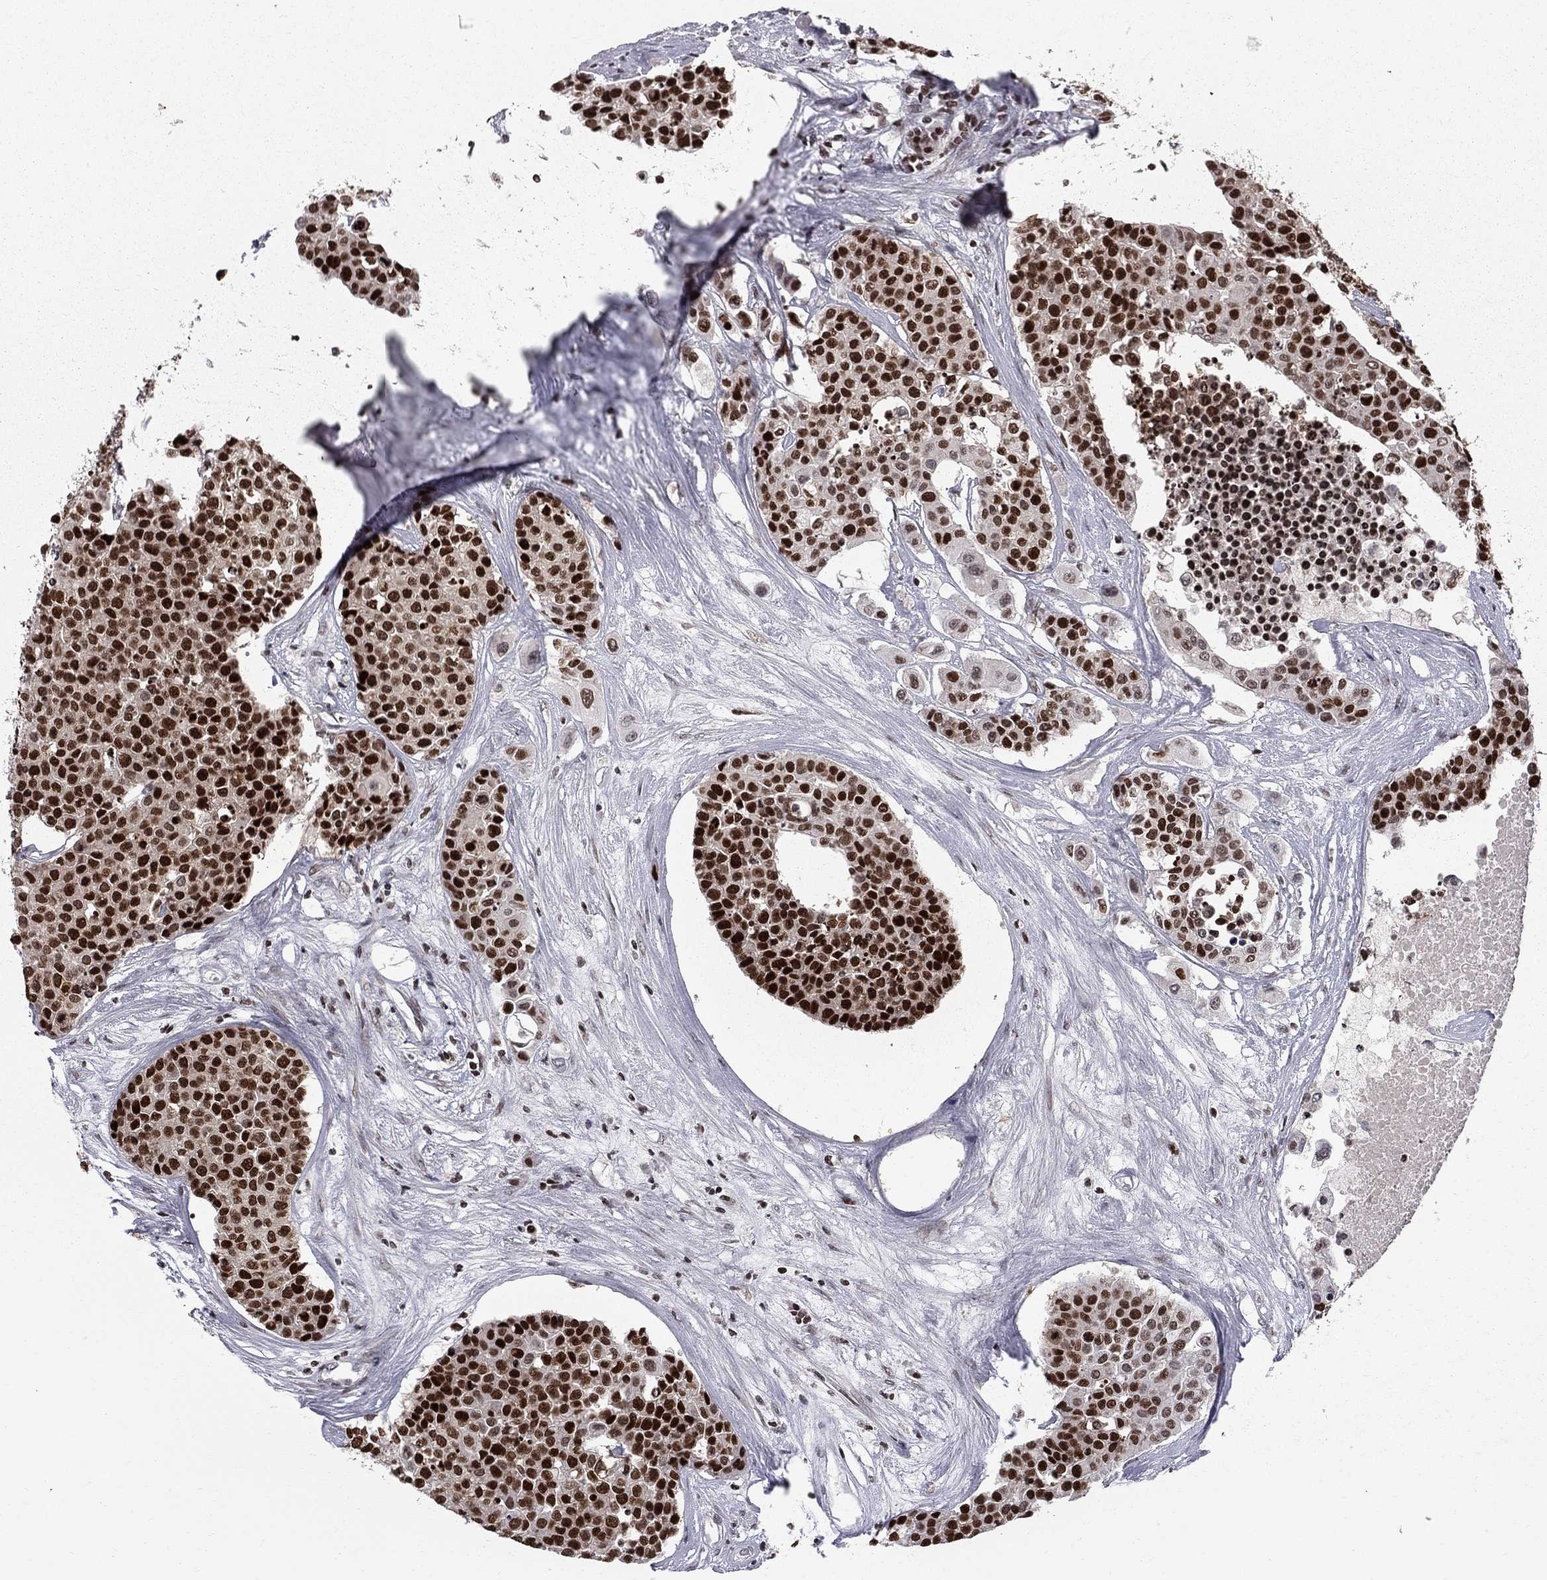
{"staining": {"intensity": "strong", "quantity": ">75%", "location": "nuclear"}, "tissue": "carcinoid", "cell_type": "Tumor cells", "image_type": "cancer", "snomed": [{"axis": "morphology", "description": "Carcinoid, malignant, NOS"}, {"axis": "topography", "description": "Colon"}], "caption": "A histopathology image of malignant carcinoid stained for a protein exhibits strong nuclear brown staining in tumor cells. The protein of interest is shown in brown color, while the nuclei are stained blue.", "gene": "RNASEH2C", "patient": {"sex": "male", "age": 81}}